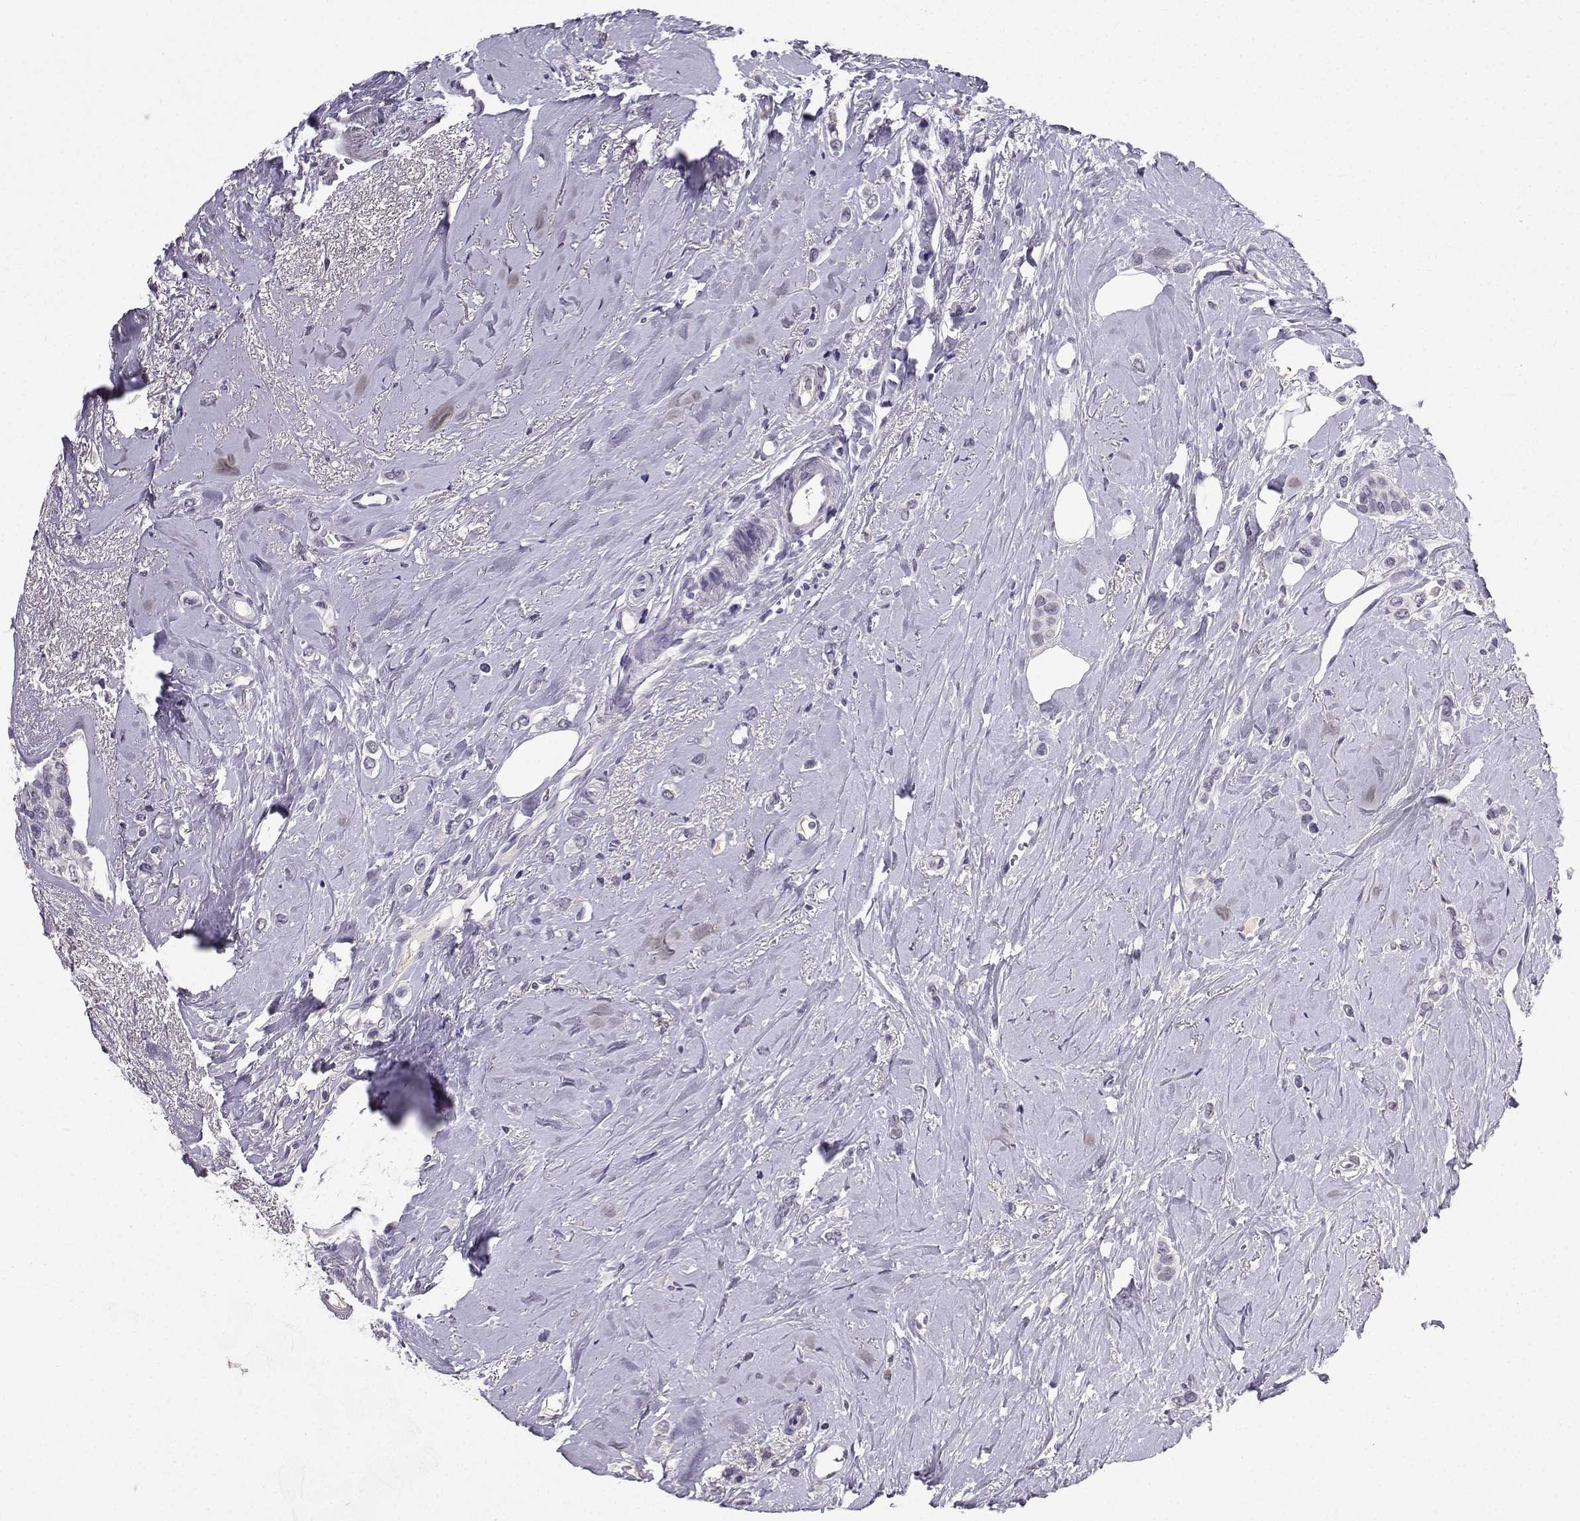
{"staining": {"intensity": "negative", "quantity": "none", "location": "none"}, "tissue": "breast cancer", "cell_type": "Tumor cells", "image_type": "cancer", "snomed": [{"axis": "morphology", "description": "Lobular carcinoma"}, {"axis": "topography", "description": "Breast"}], "caption": "An image of breast lobular carcinoma stained for a protein shows no brown staining in tumor cells.", "gene": "SPAG11B", "patient": {"sex": "female", "age": 66}}